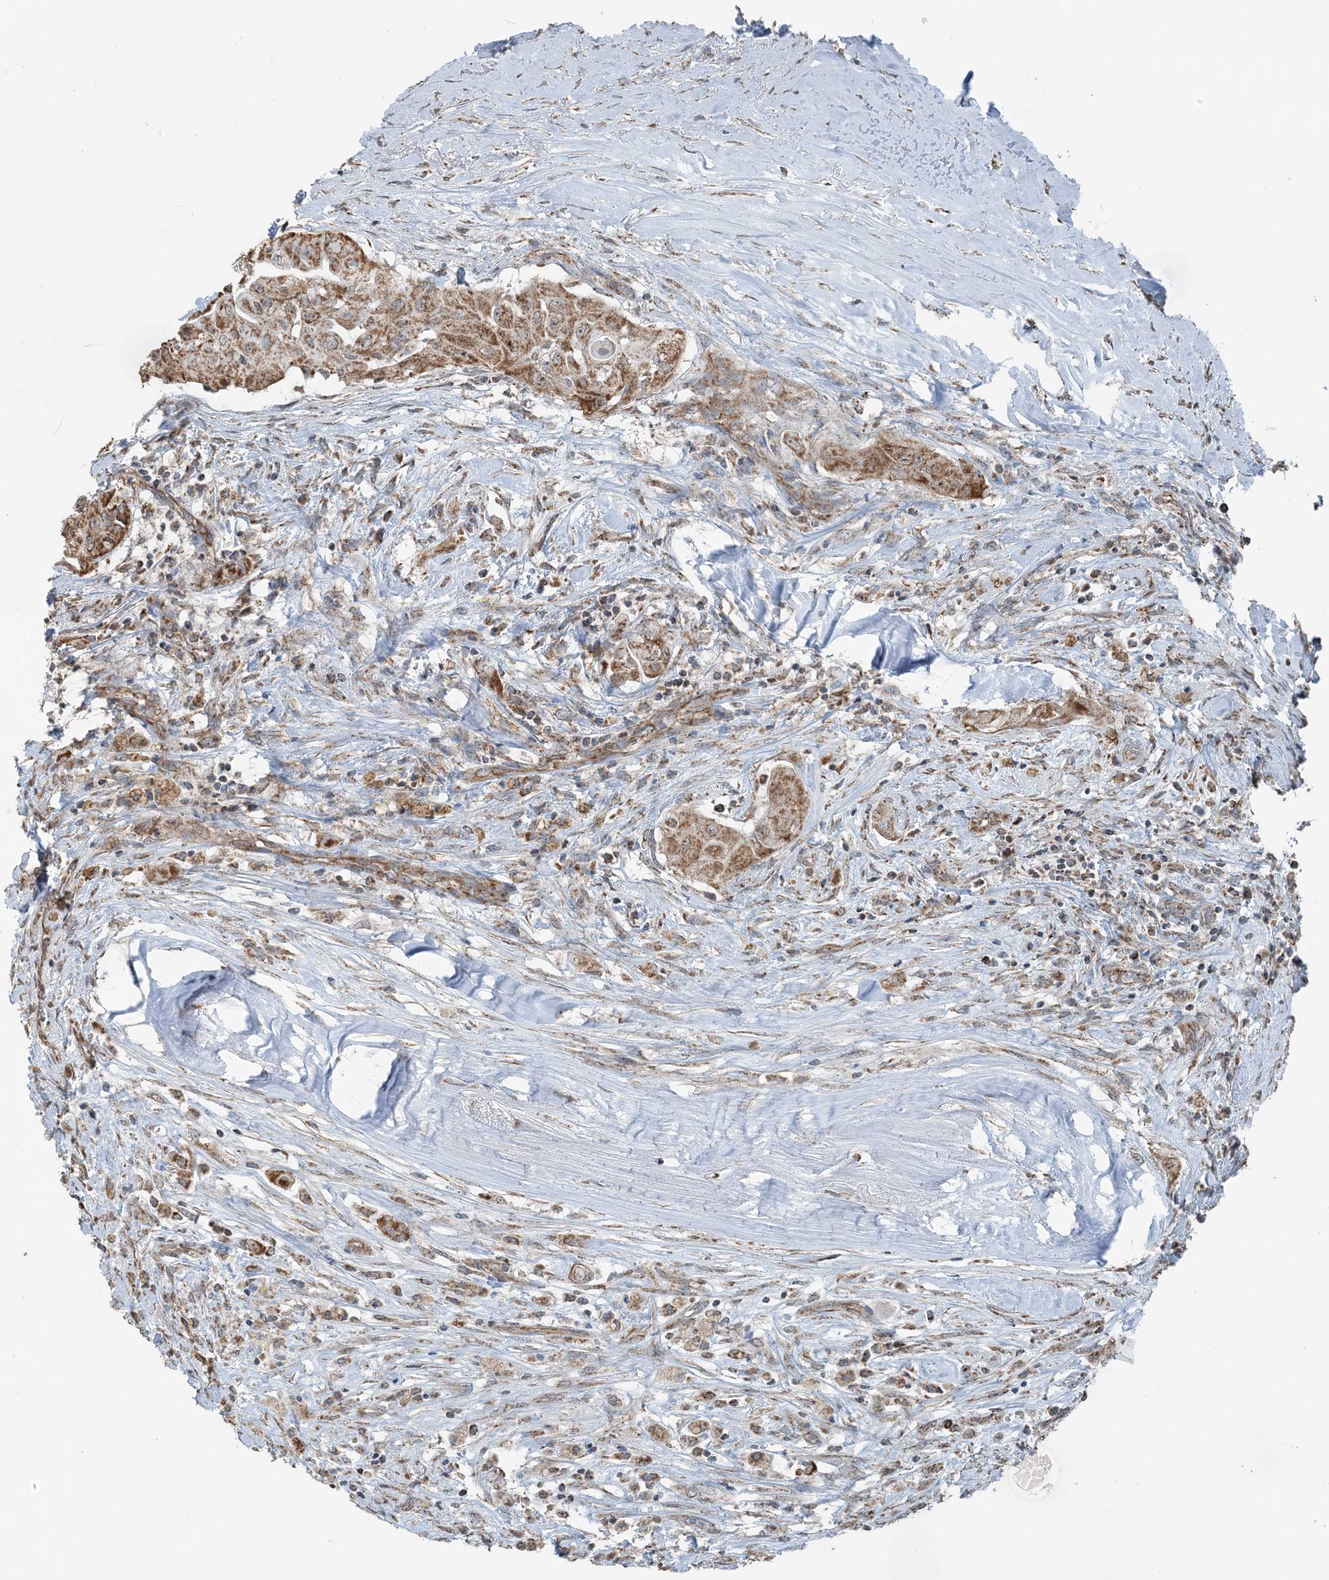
{"staining": {"intensity": "moderate", "quantity": ">75%", "location": "cytoplasmic/membranous"}, "tissue": "thyroid cancer", "cell_type": "Tumor cells", "image_type": "cancer", "snomed": [{"axis": "morphology", "description": "Papillary adenocarcinoma, NOS"}, {"axis": "topography", "description": "Thyroid gland"}], "caption": "This micrograph displays immunohistochemistry staining of human papillary adenocarcinoma (thyroid), with medium moderate cytoplasmic/membranous expression in about >75% of tumor cells.", "gene": "PILRB", "patient": {"sex": "female", "age": 59}}